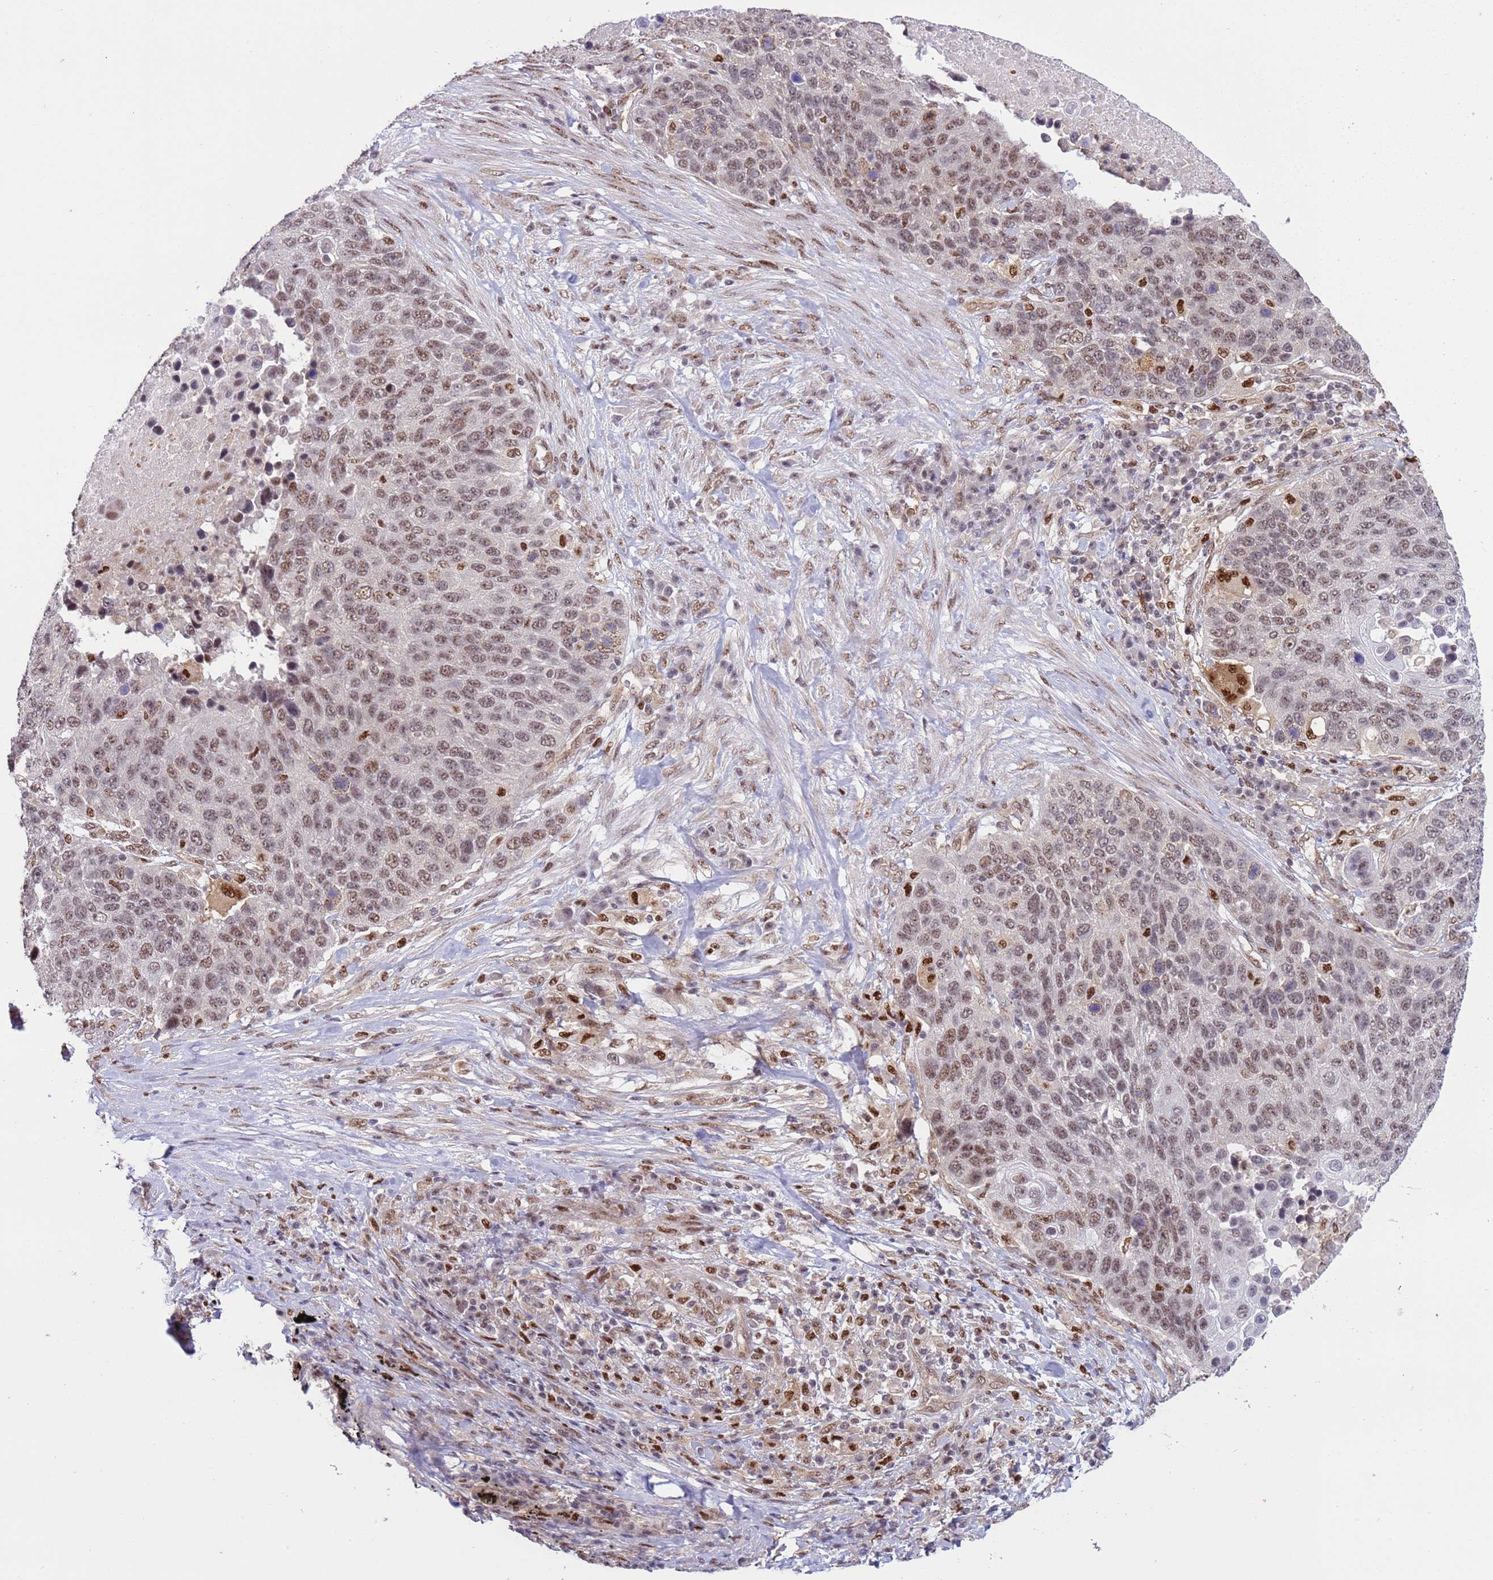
{"staining": {"intensity": "moderate", "quantity": ">75%", "location": "nuclear"}, "tissue": "lung cancer", "cell_type": "Tumor cells", "image_type": "cancer", "snomed": [{"axis": "morphology", "description": "Normal tissue, NOS"}, {"axis": "morphology", "description": "Squamous cell carcinoma, NOS"}, {"axis": "topography", "description": "Lymph node"}, {"axis": "topography", "description": "Lung"}], "caption": "Brown immunohistochemical staining in lung cancer reveals moderate nuclear staining in approximately >75% of tumor cells.", "gene": "PRPF6", "patient": {"sex": "male", "age": 66}}